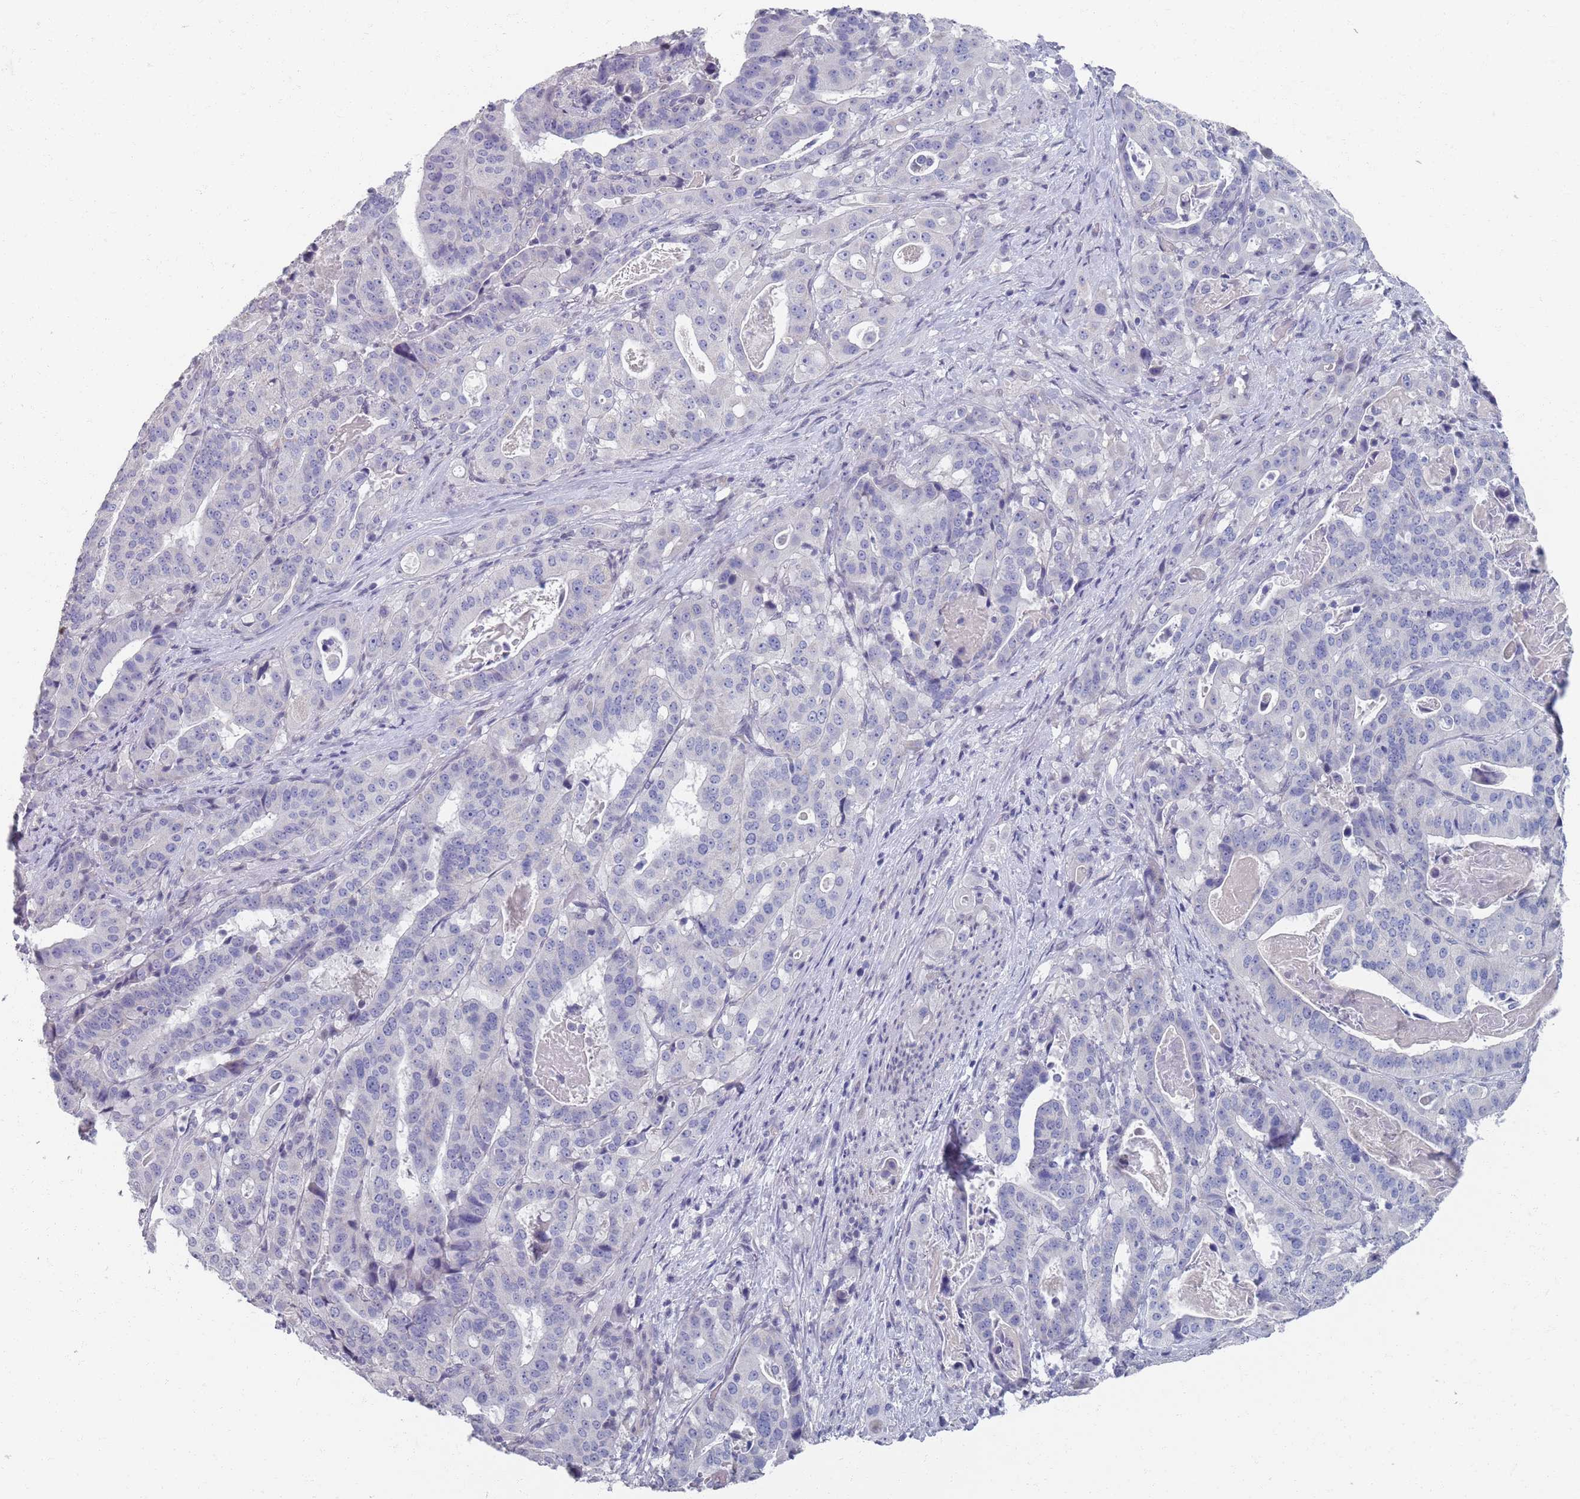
{"staining": {"intensity": "negative", "quantity": "none", "location": "none"}, "tissue": "stomach cancer", "cell_type": "Tumor cells", "image_type": "cancer", "snomed": [{"axis": "morphology", "description": "Adenocarcinoma, NOS"}, {"axis": "topography", "description": "Stomach"}], "caption": "A micrograph of stomach cancer stained for a protein reveals no brown staining in tumor cells. (DAB (3,3'-diaminobenzidine) immunohistochemistry visualized using brightfield microscopy, high magnification).", "gene": "SAMD1", "patient": {"sex": "male", "age": 48}}